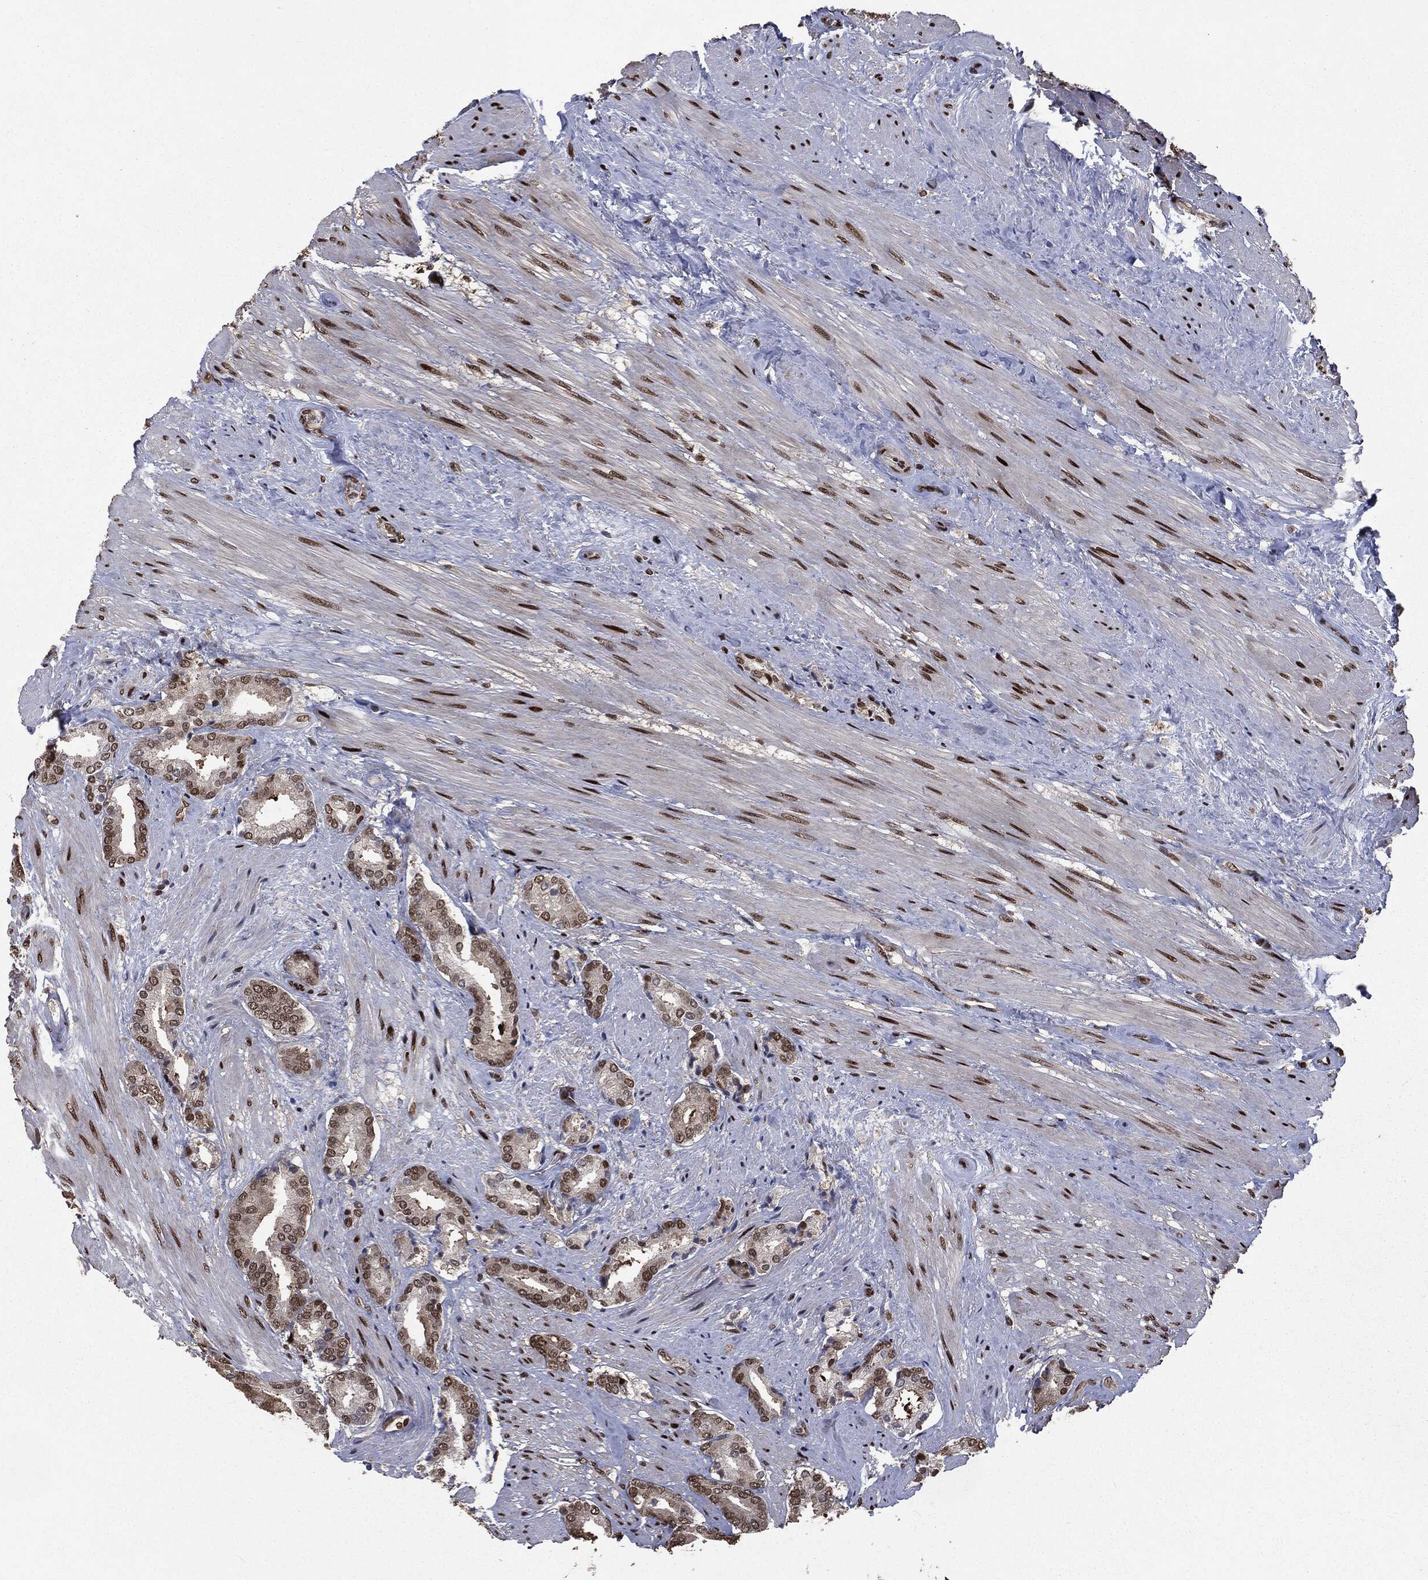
{"staining": {"intensity": "strong", "quantity": "25%-75%", "location": "nuclear"}, "tissue": "prostate cancer", "cell_type": "Tumor cells", "image_type": "cancer", "snomed": [{"axis": "morphology", "description": "Adenocarcinoma, High grade"}, {"axis": "topography", "description": "Prostate"}], "caption": "A photomicrograph showing strong nuclear expression in approximately 25%-75% of tumor cells in prostate cancer (high-grade adenocarcinoma), as visualized by brown immunohistochemical staining.", "gene": "DVL2", "patient": {"sex": "male", "age": 56}}